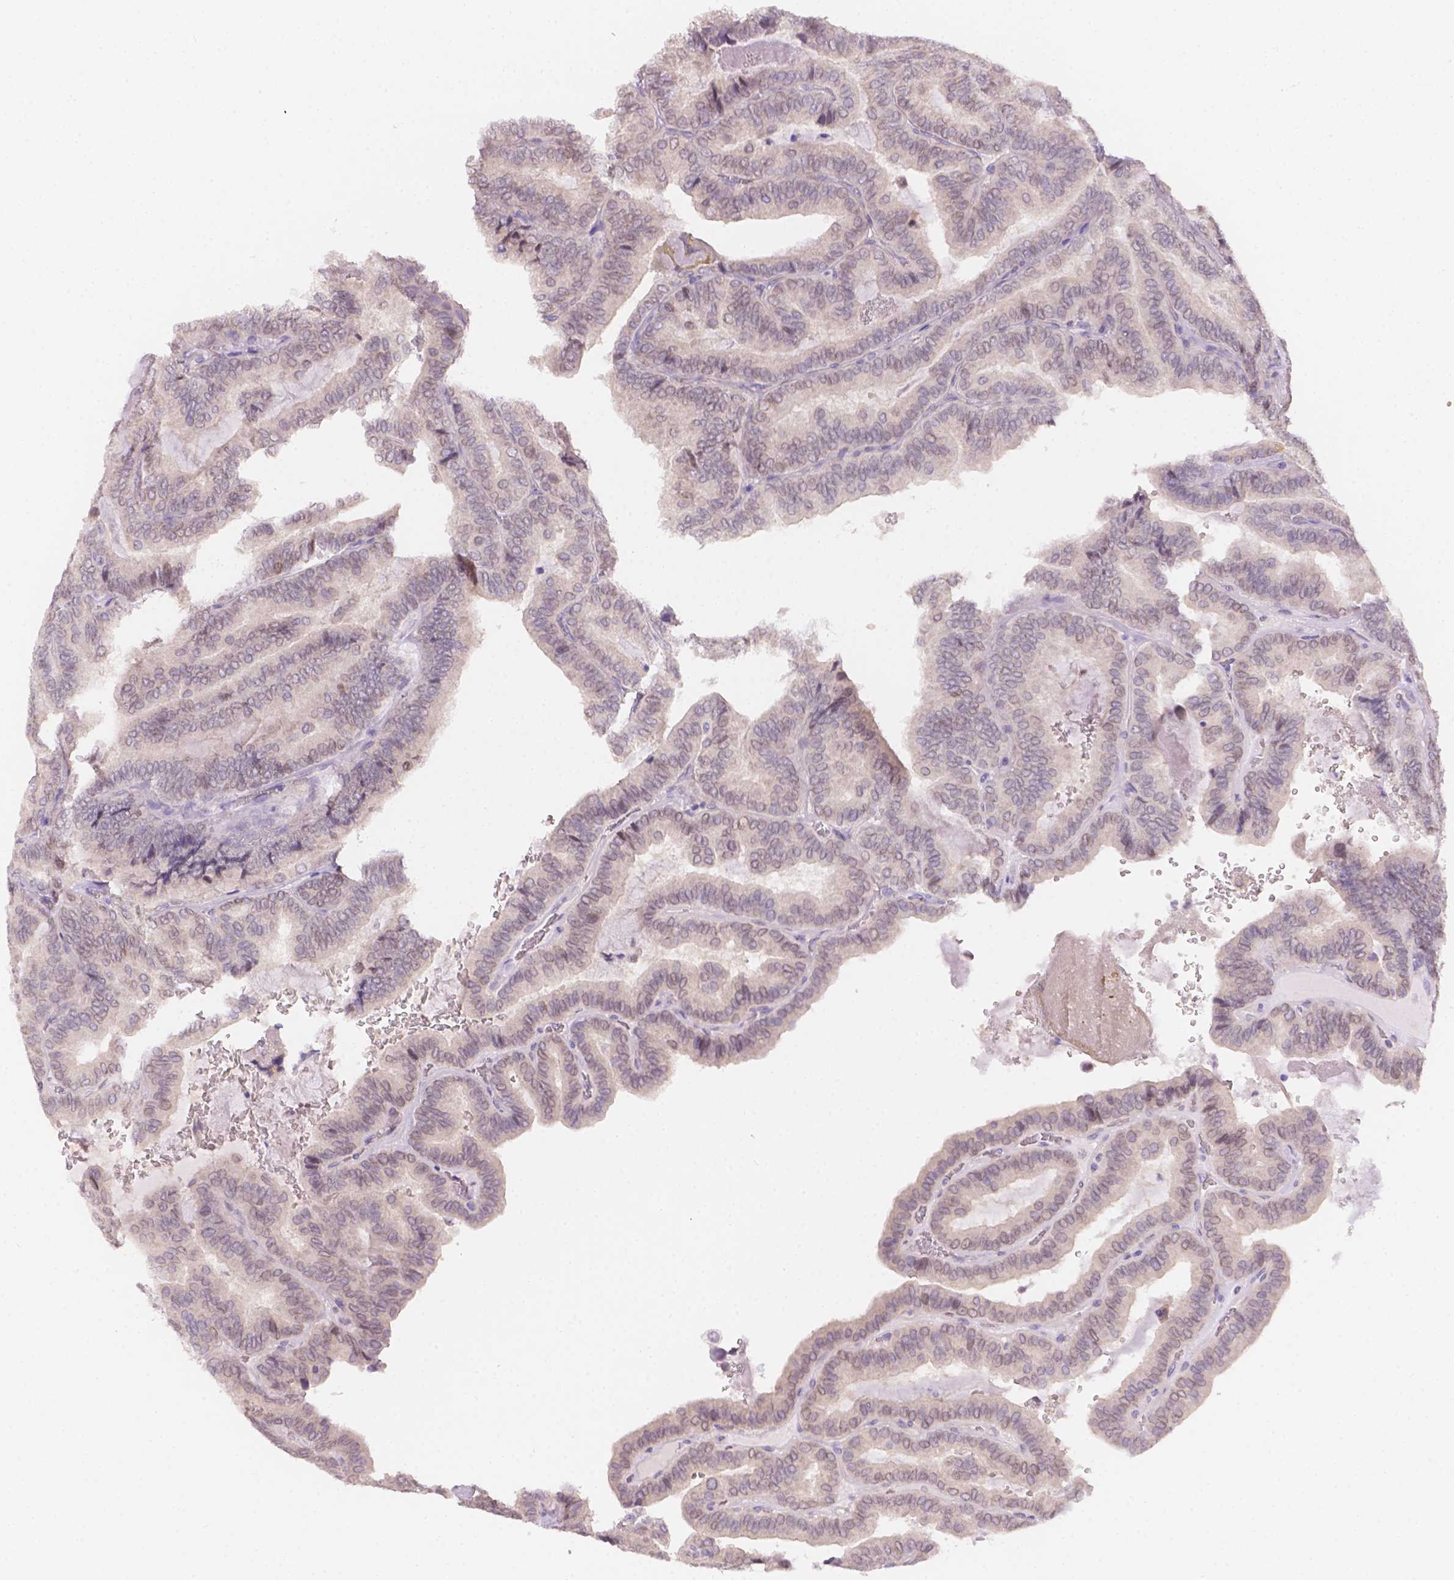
{"staining": {"intensity": "negative", "quantity": "none", "location": "none"}, "tissue": "thyroid cancer", "cell_type": "Tumor cells", "image_type": "cancer", "snomed": [{"axis": "morphology", "description": "Papillary adenocarcinoma, NOS"}, {"axis": "topography", "description": "Thyroid gland"}], "caption": "Thyroid papillary adenocarcinoma was stained to show a protein in brown. There is no significant positivity in tumor cells.", "gene": "CD96", "patient": {"sex": "female", "age": 75}}